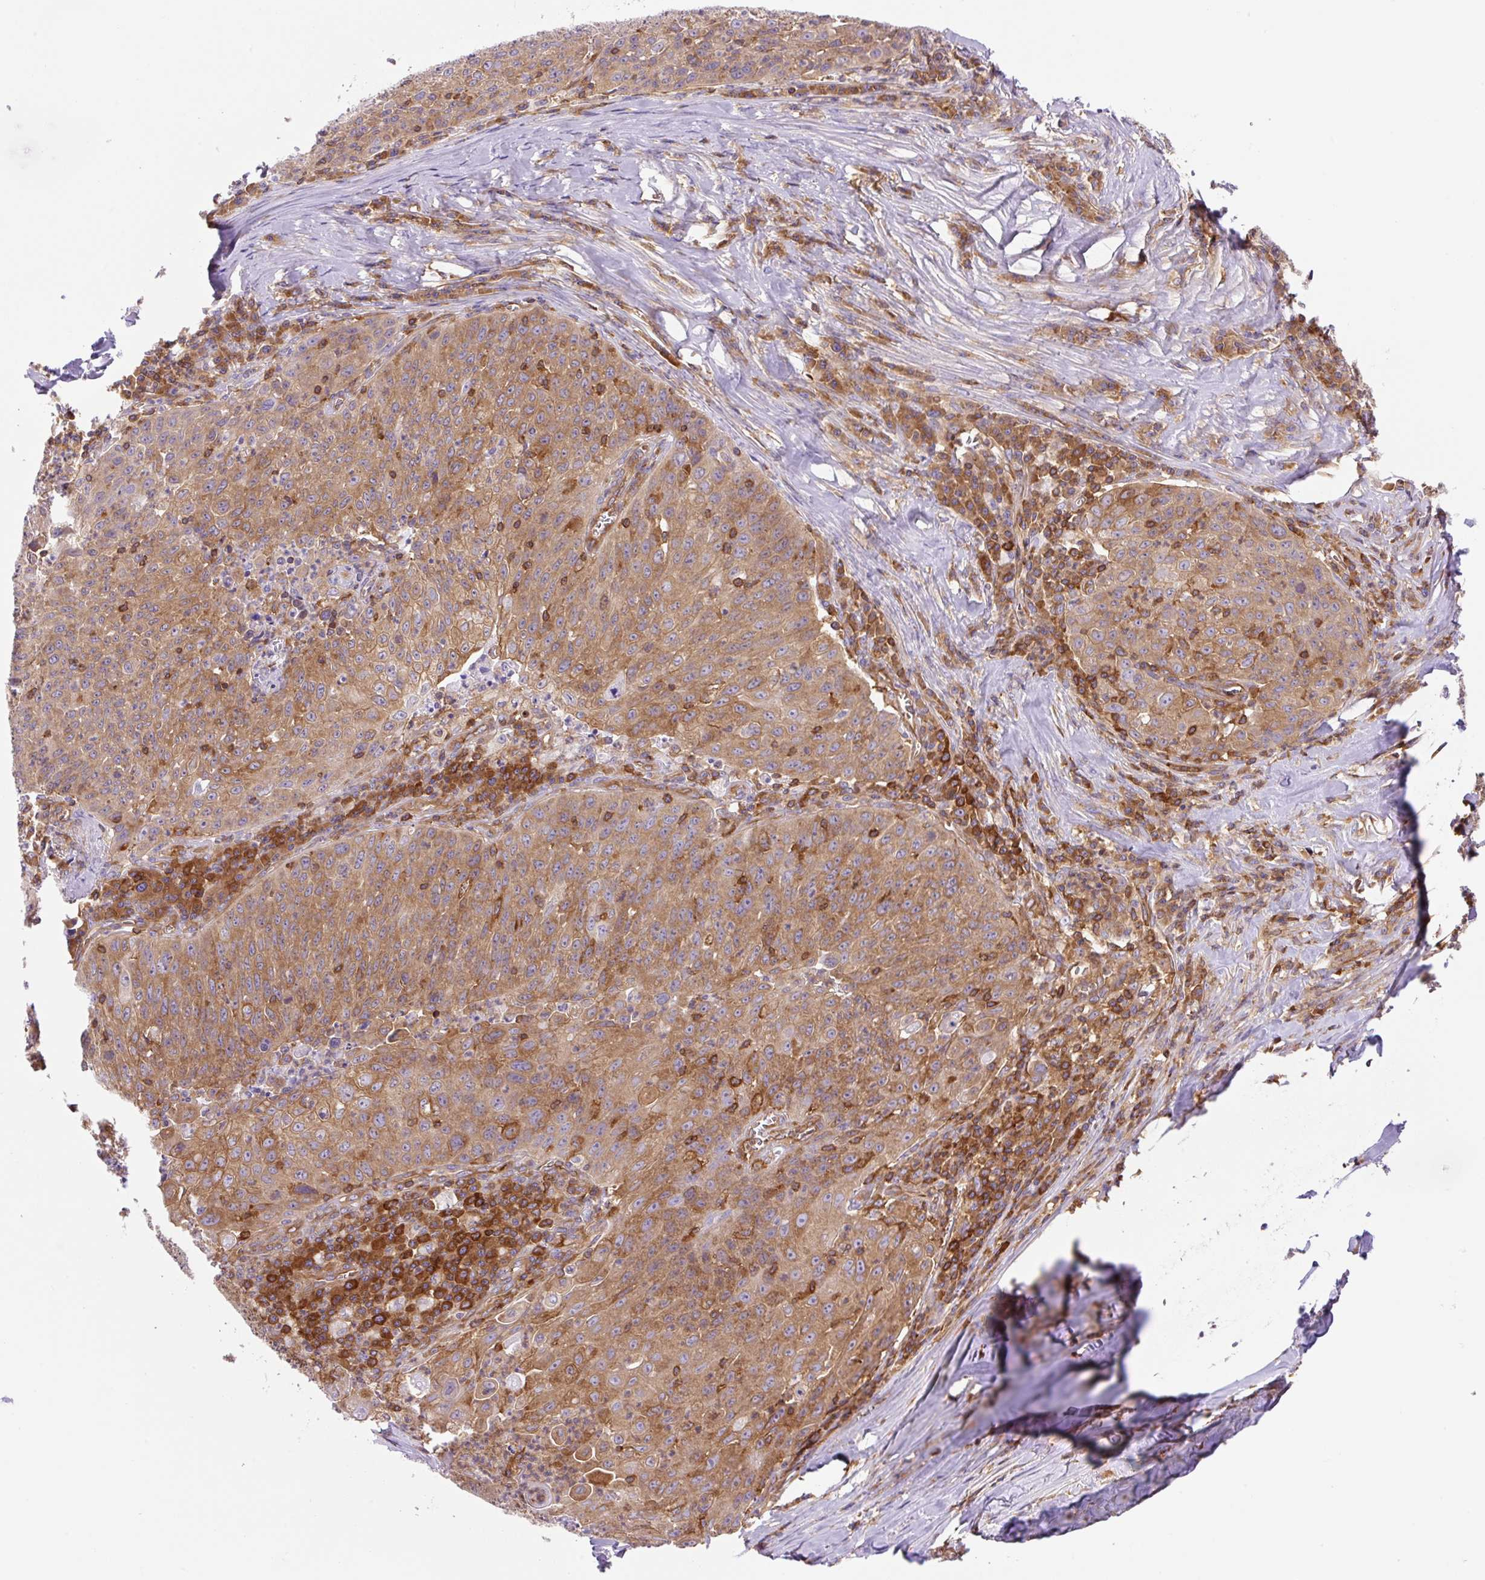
{"staining": {"intensity": "moderate", "quantity": ">75%", "location": "cytoplasmic/membranous"}, "tissue": "lung cancer", "cell_type": "Tumor cells", "image_type": "cancer", "snomed": [{"axis": "morphology", "description": "Squamous cell carcinoma, NOS"}, {"axis": "morphology", "description": "Squamous cell carcinoma, metastatic, NOS"}, {"axis": "topography", "description": "Bronchus"}, {"axis": "topography", "description": "Lung"}], "caption": "Lung squamous cell carcinoma stained with a protein marker displays moderate staining in tumor cells.", "gene": "DNM2", "patient": {"sex": "male", "age": 62}}